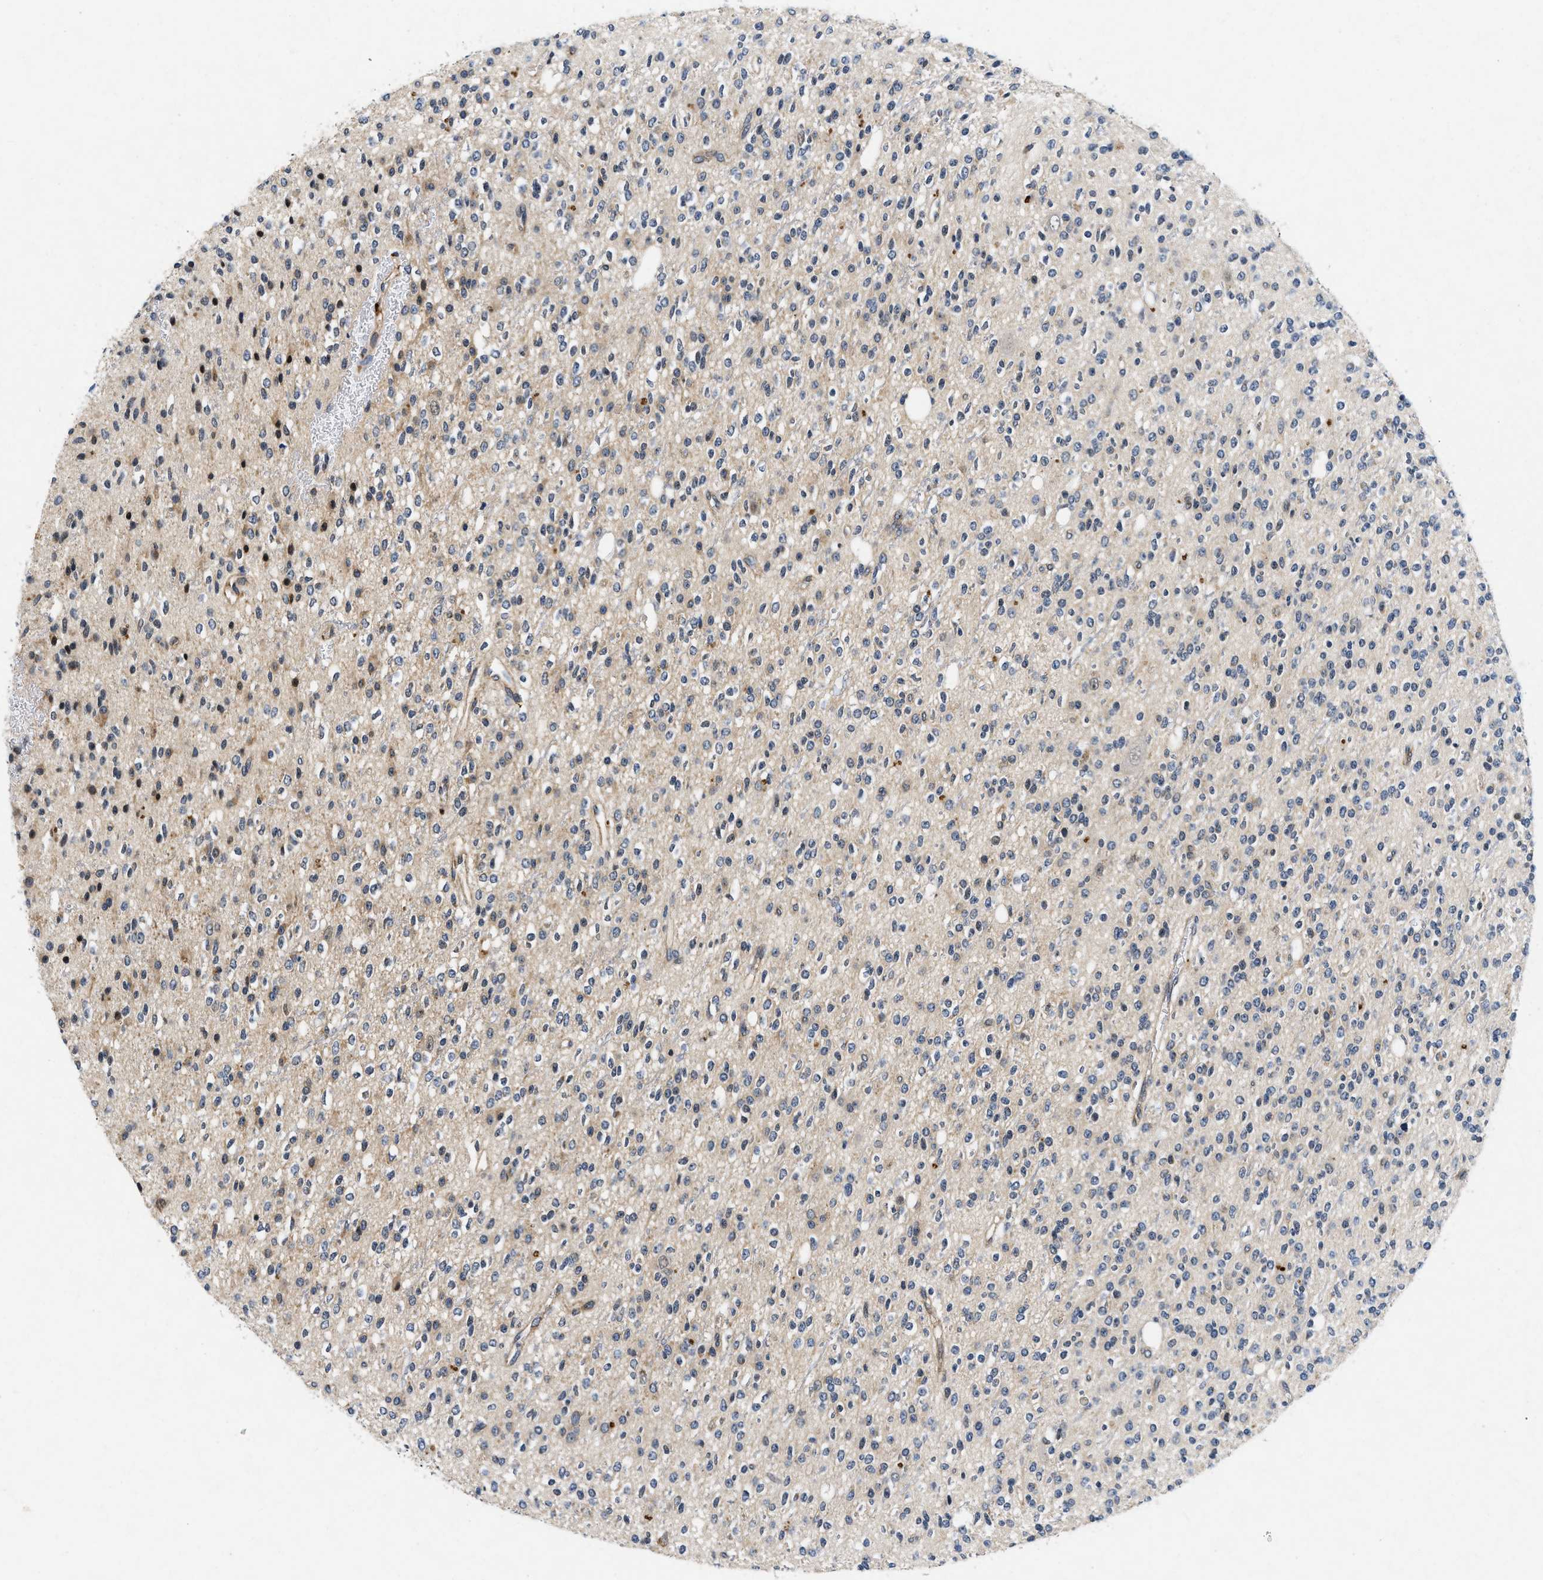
{"staining": {"intensity": "negative", "quantity": "none", "location": "none"}, "tissue": "glioma", "cell_type": "Tumor cells", "image_type": "cancer", "snomed": [{"axis": "morphology", "description": "Glioma, malignant, High grade"}, {"axis": "topography", "description": "Brain"}], "caption": "High power microscopy image of an IHC photomicrograph of glioma, revealing no significant positivity in tumor cells.", "gene": "PDP1", "patient": {"sex": "male", "age": 34}}